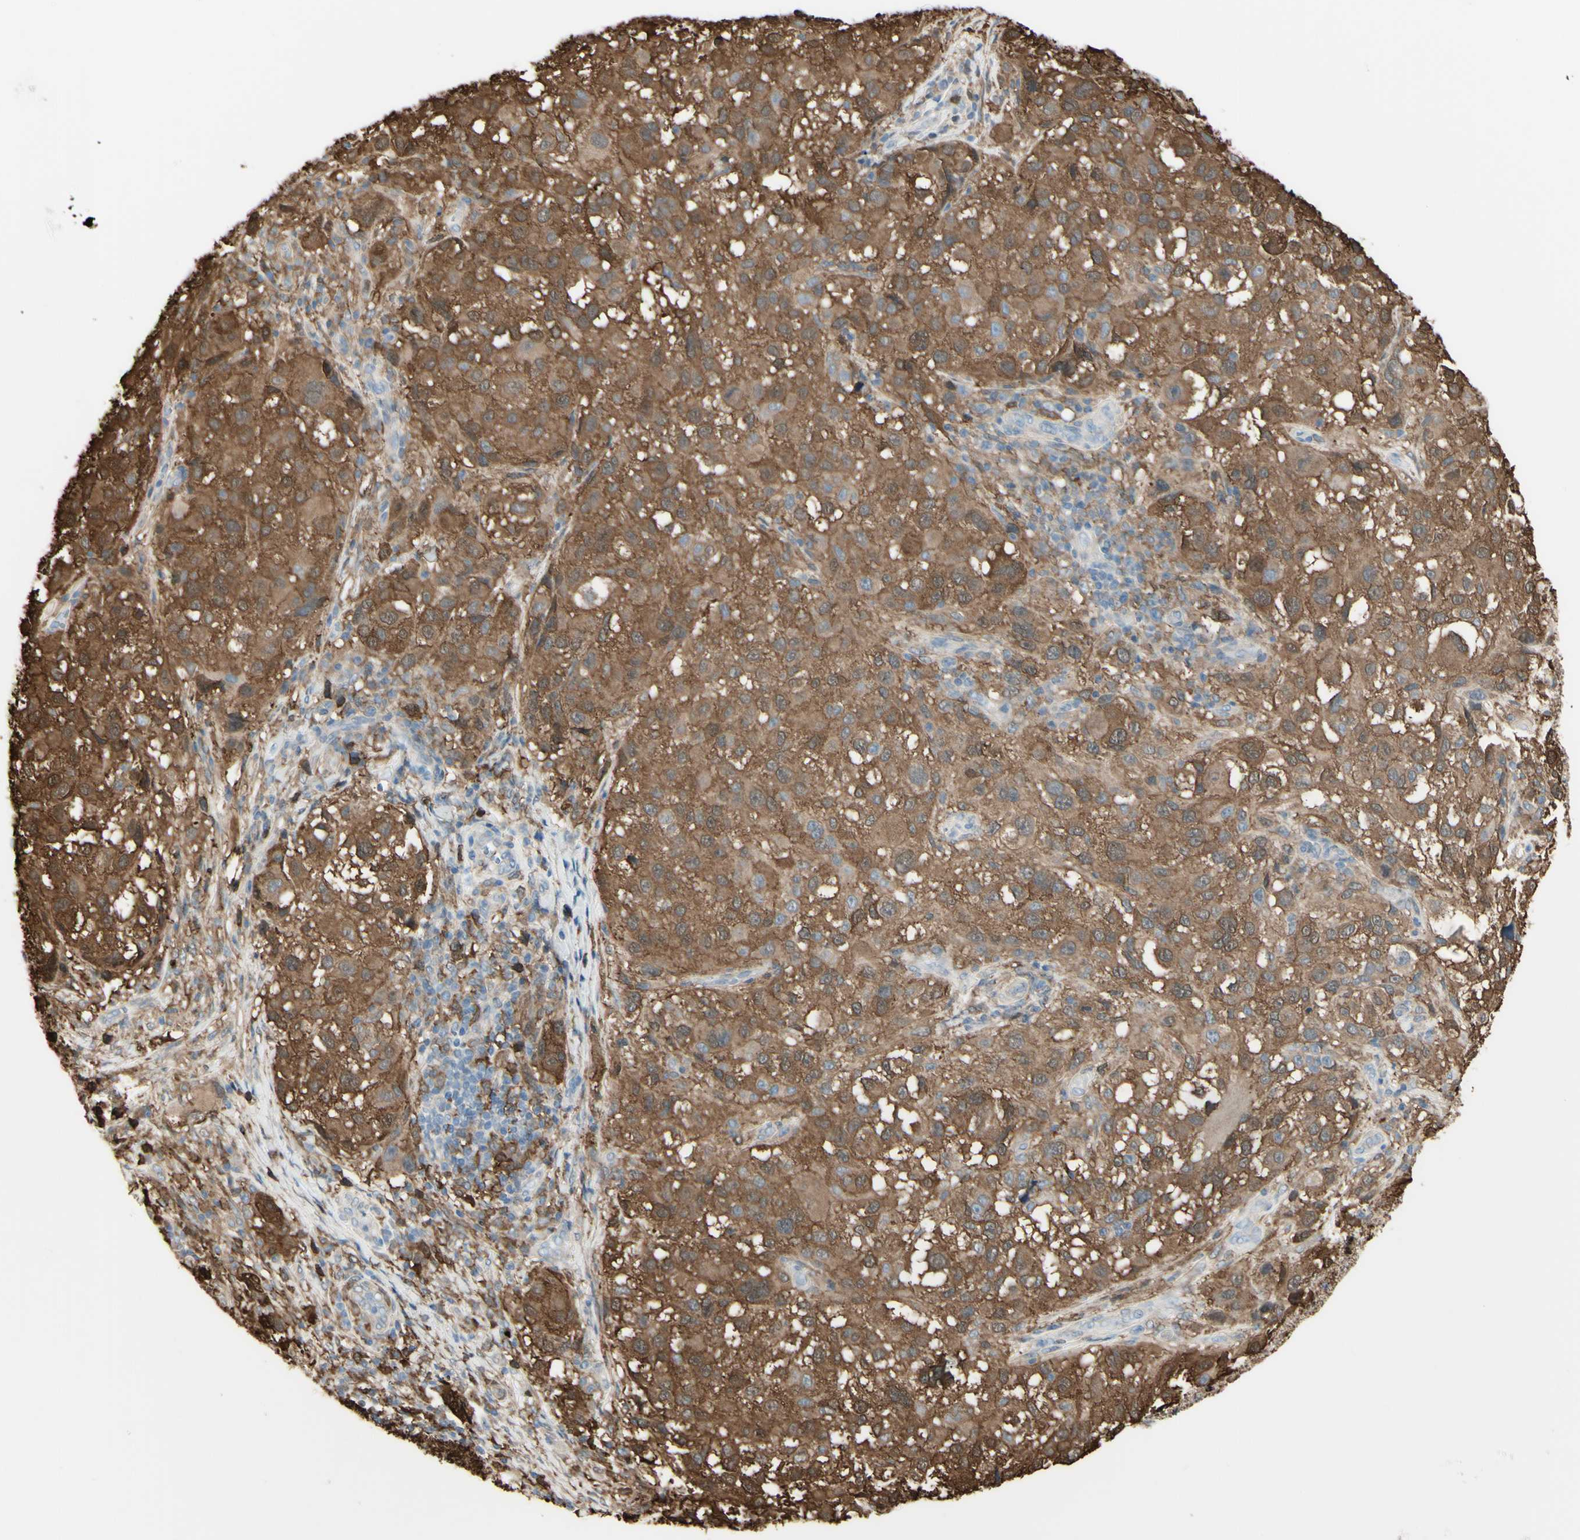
{"staining": {"intensity": "moderate", "quantity": ">75%", "location": "cytoplasmic/membranous"}, "tissue": "melanoma", "cell_type": "Tumor cells", "image_type": "cancer", "snomed": [{"axis": "morphology", "description": "Necrosis, NOS"}, {"axis": "morphology", "description": "Malignant melanoma, NOS"}, {"axis": "topography", "description": "Skin"}], "caption": "Moderate cytoplasmic/membranous staining is appreciated in approximately >75% of tumor cells in melanoma. The staining was performed using DAB (3,3'-diaminobenzidine), with brown indicating positive protein expression. Nuclei are stained blue with hematoxylin.", "gene": "GSN", "patient": {"sex": "female", "age": 87}}